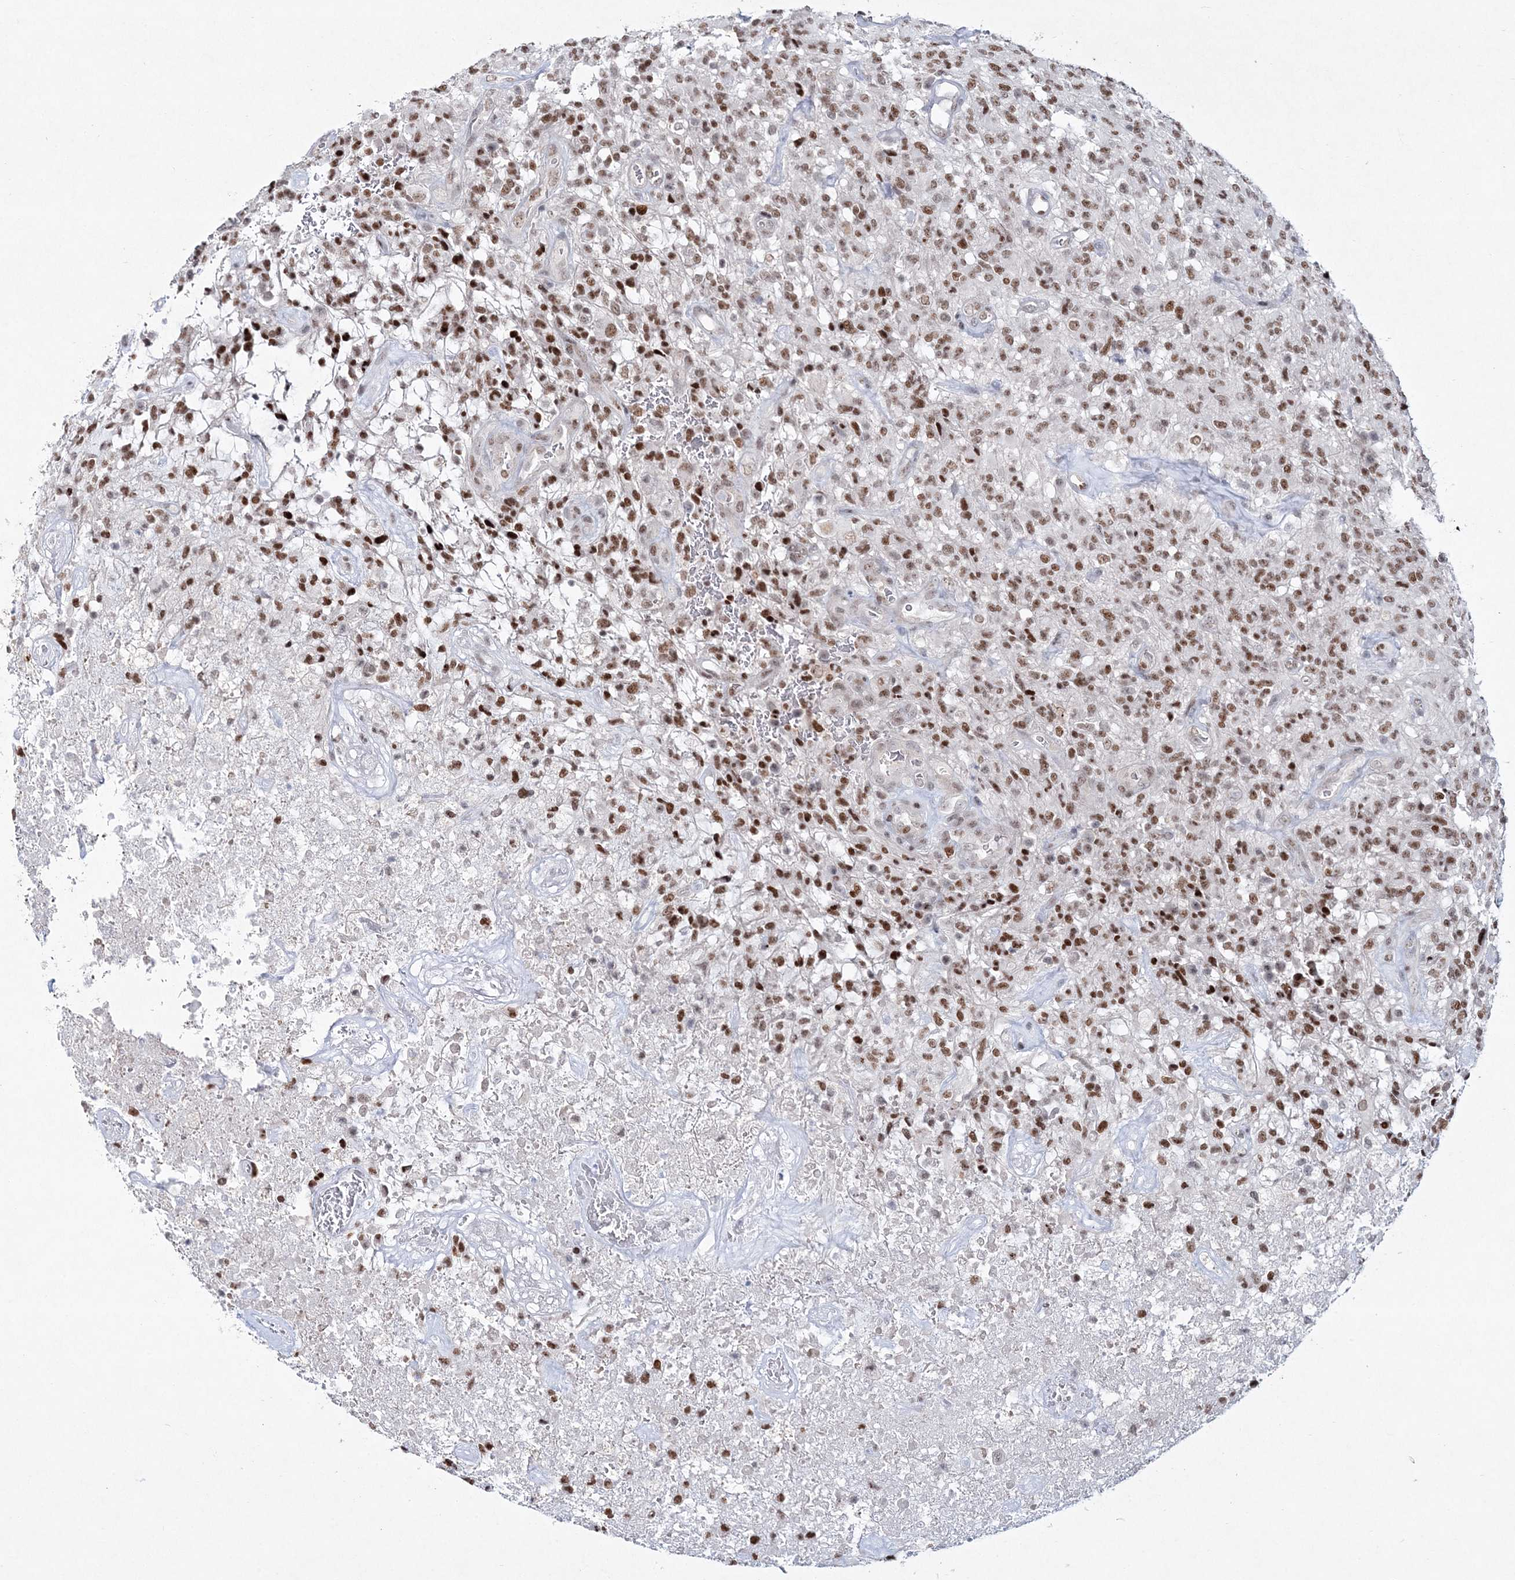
{"staining": {"intensity": "moderate", "quantity": ">75%", "location": "nuclear"}, "tissue": "glioma", "cell_type": "Tumor cells", "image_type": "cancer", "snomed": [{"axis": "morphology", "description": "Glioma, malignant, High grade"}, {"axis": "topography", "description": "Brain"}], "caption": "Glioma stained with a protein marker displays moderate staining in tumor cells.", "gene": "LRRFIP2", "patient": {"sex": "female", "age": 57}}